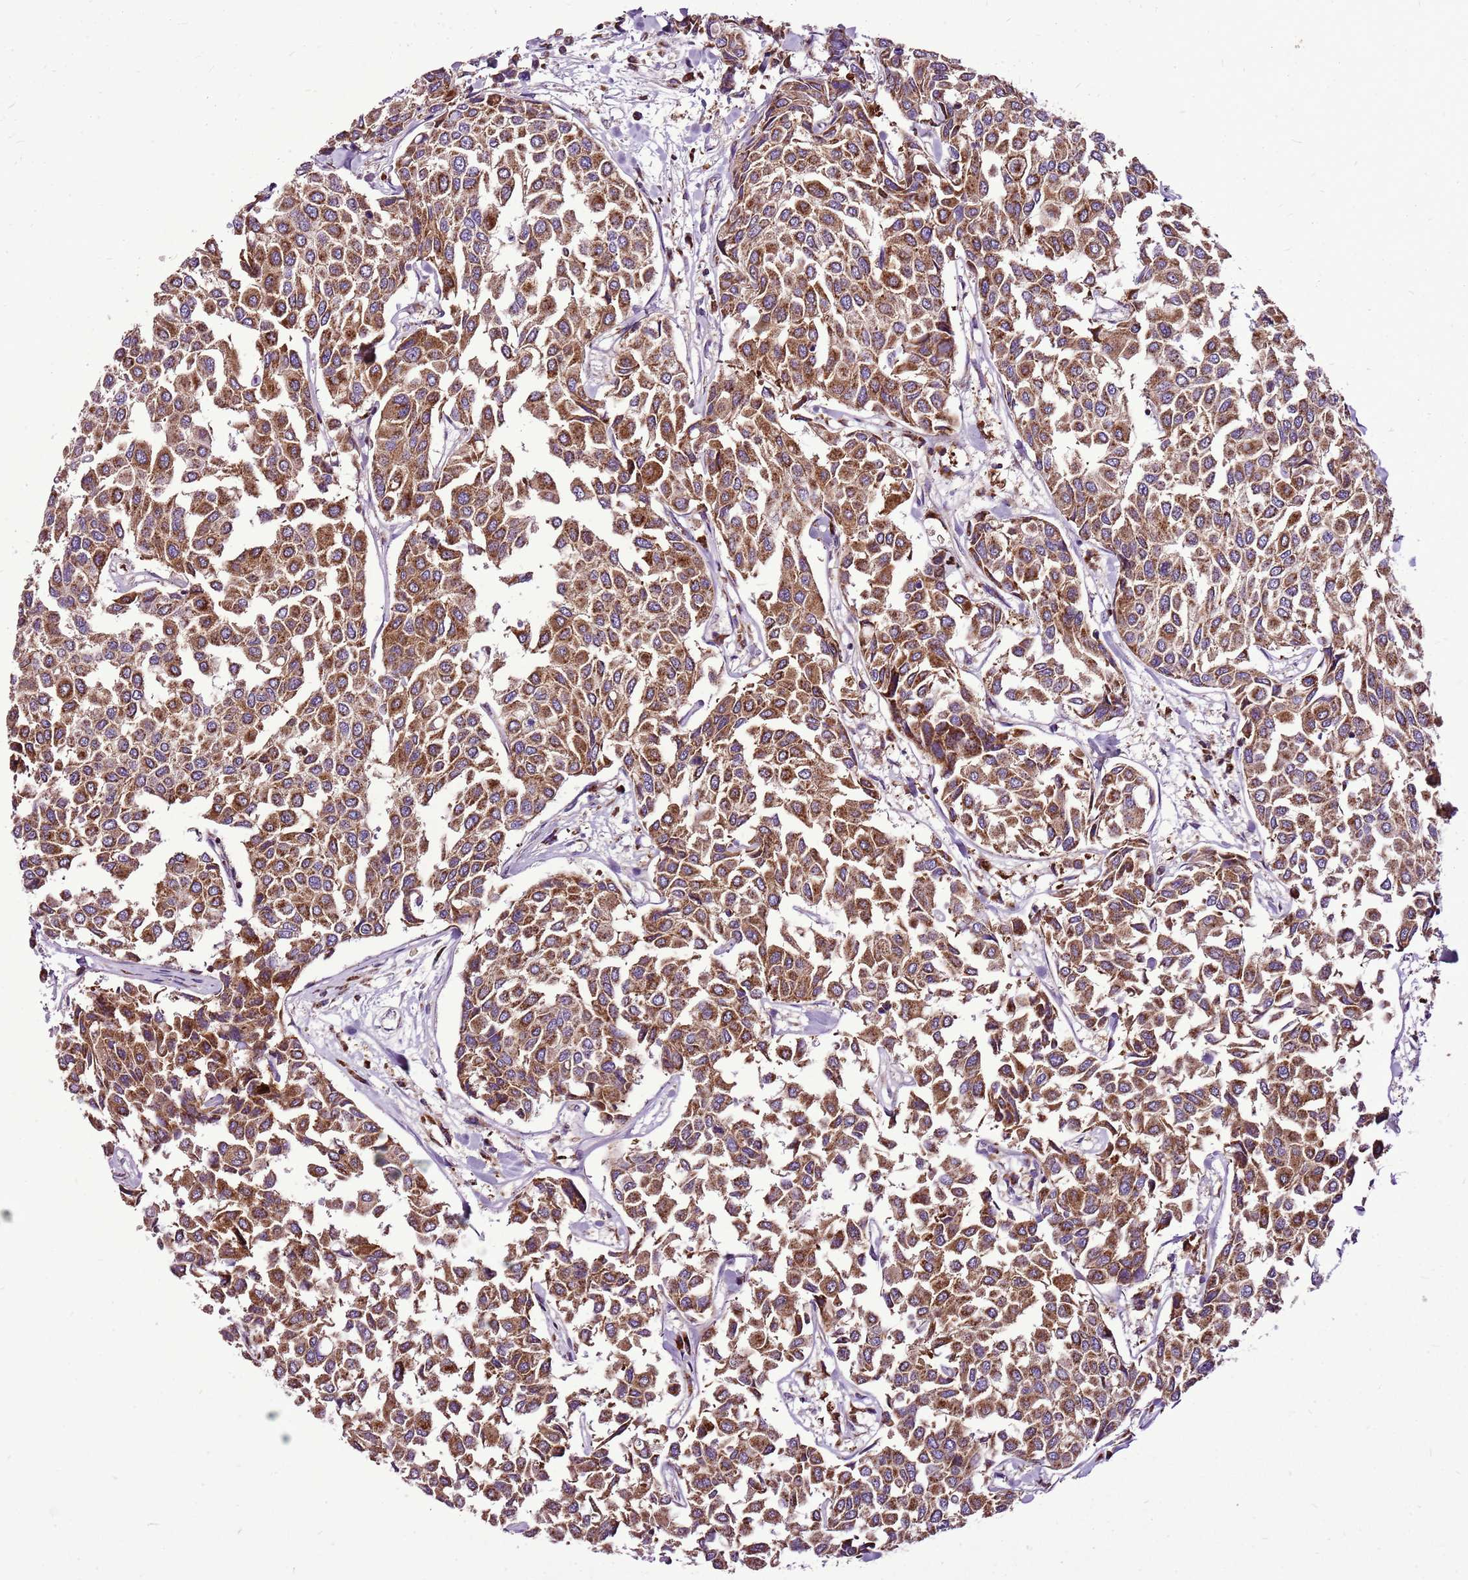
{"staining": {"intensity": "moderate", "quantity": ">75%", "location": "cytoplasmic/membranous"}, "tissue": "breast cancer", "cell_type": "Tumor cells", "image_type": "cancer", "snomed": [{"axis": "morphology", "description": "Duct carcinoma"}, {"axis": "topography", "description": "Breast"}], "caption": "Protein analysis of breast cancer (intraductal carcinoma) tissue demonstrates moderate cytoplasmic/membranous positivity in about >75% of tumor cells.", "gene": "GCDH", "patient": {"sex": "female", "age": 55}}